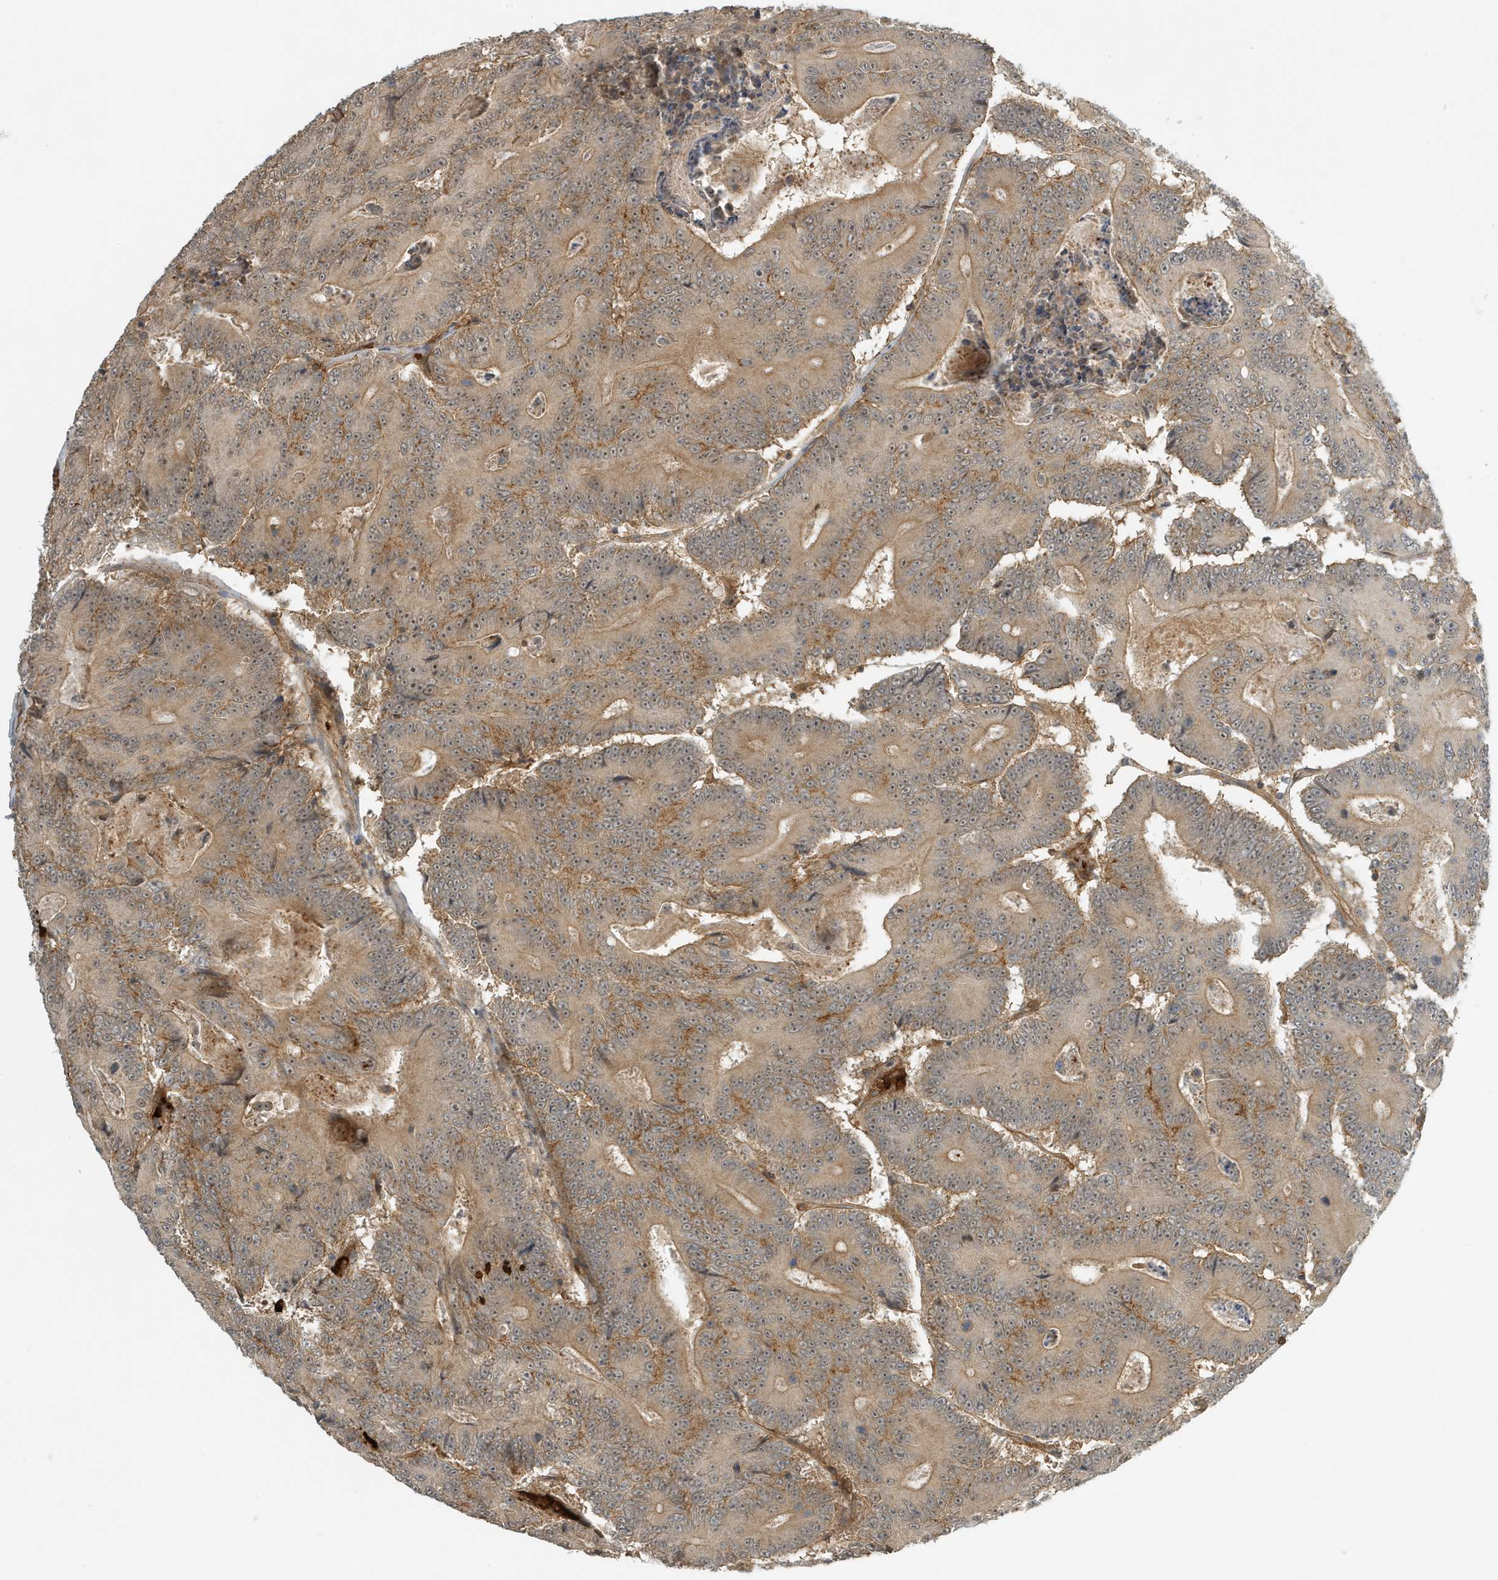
{"staining": {"intensity": "weak", "quantity": "<25%", "location": "nuclear"}, "tissue": "colorectal cancer", "cell_type": "Tumor cells", "image_type": "cancer", "snomed": [{"axis": "morphology", "description": "Adenocarcinoma, NOS"}, {"axis": "topography", "description": "Colon"}], "caption": "Colorectal adenocarcinoma stained for a protein using immunohistochemistry shows no staining tumor cells.", "gene": "FYCO1", "patient": {"sex": "male", "age": 83}}